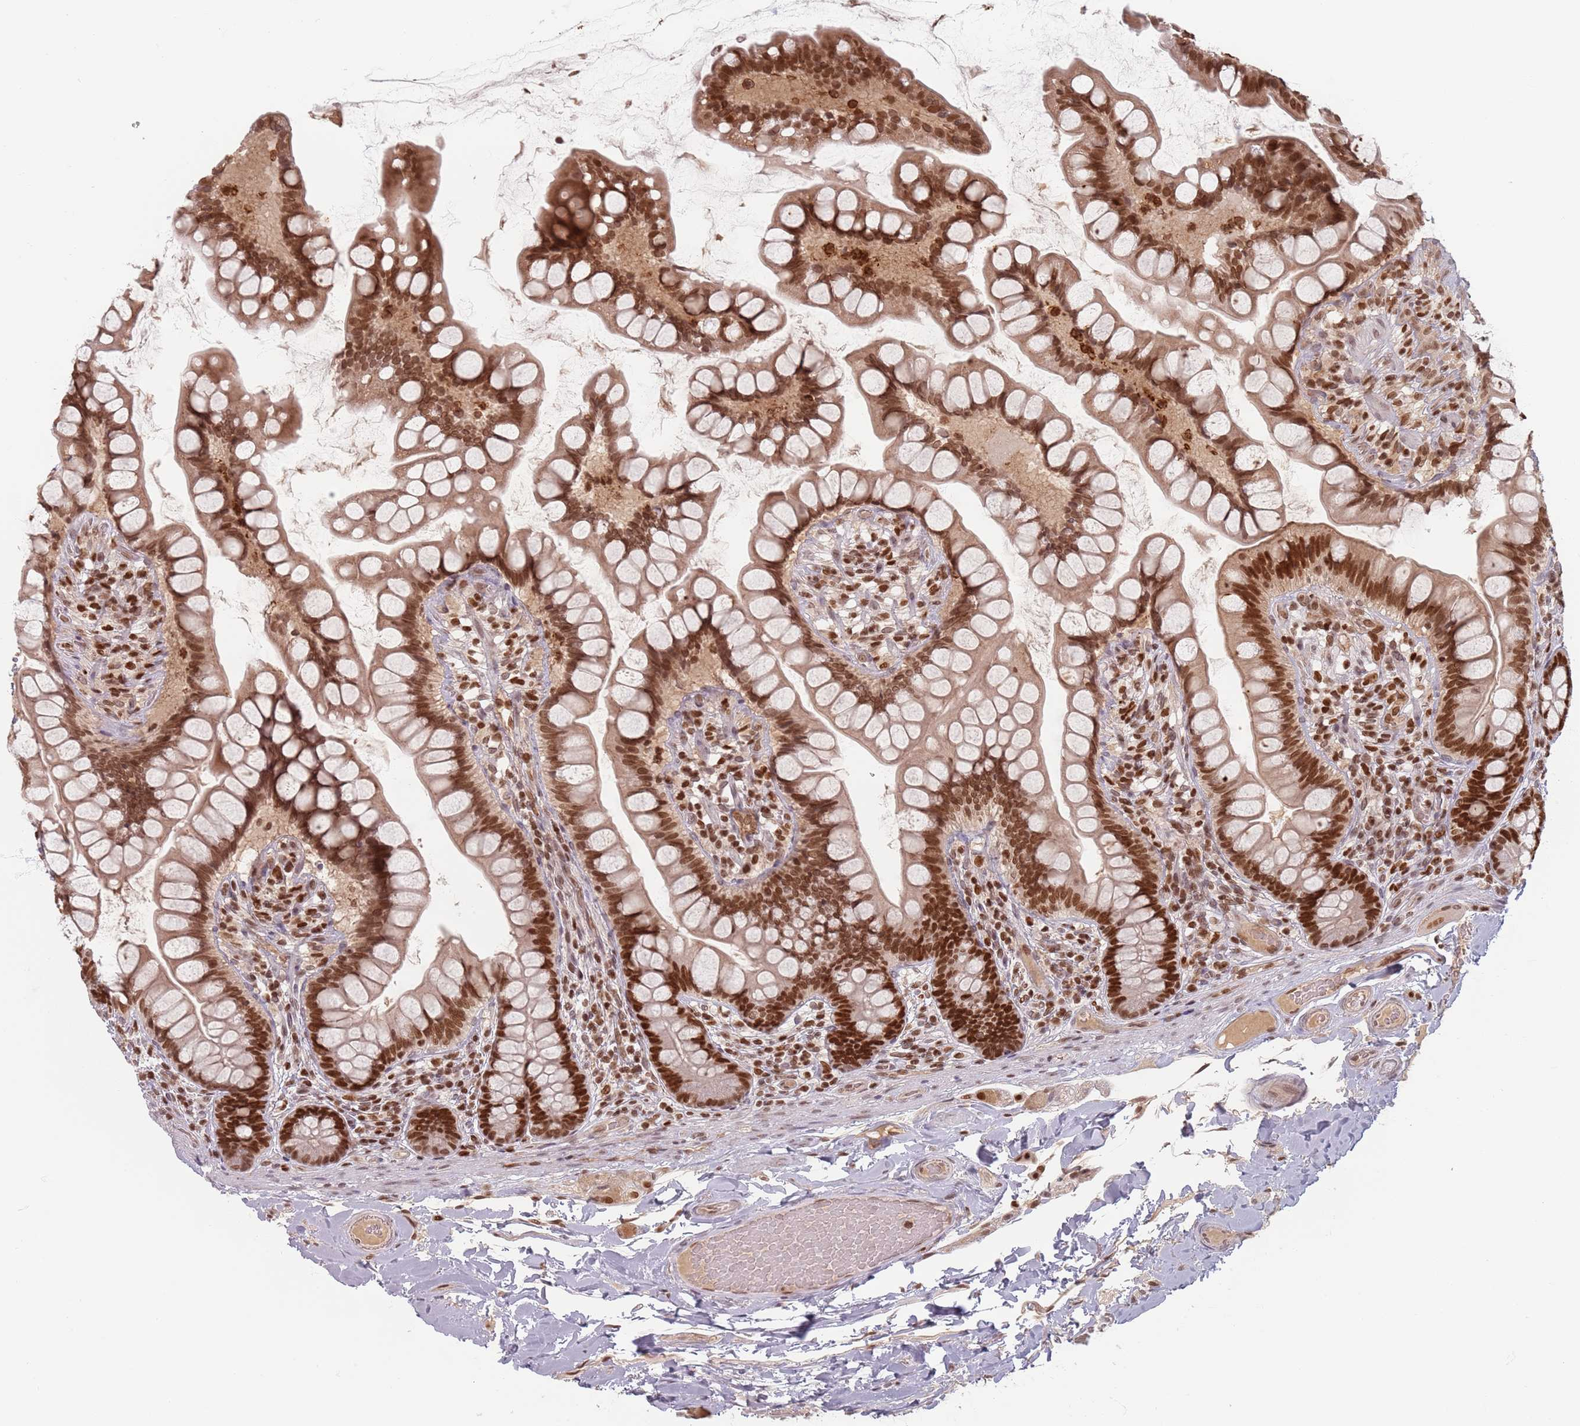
{"staining": {"intensity": "strong", "quantity": ">75%", "location": "nuclear"}, "tissue": "small intestine", "cell_type": "Glandular cells", "image_type": "normal", "snomed": [{"axis": "morphology", "description": "Normal tissue, NOS"}, {"axis": "topography", "description": "Small intestine"}], "caption": "Immunohistochemistry (IHC) (DAB (3,3'-diaminobenzidine)) staining of benign small intestine shows strong nuclear protein expression in about >75% of glandular cells.", "gene": "NUP50", "patient": {"sex": "male", "age": 70}}